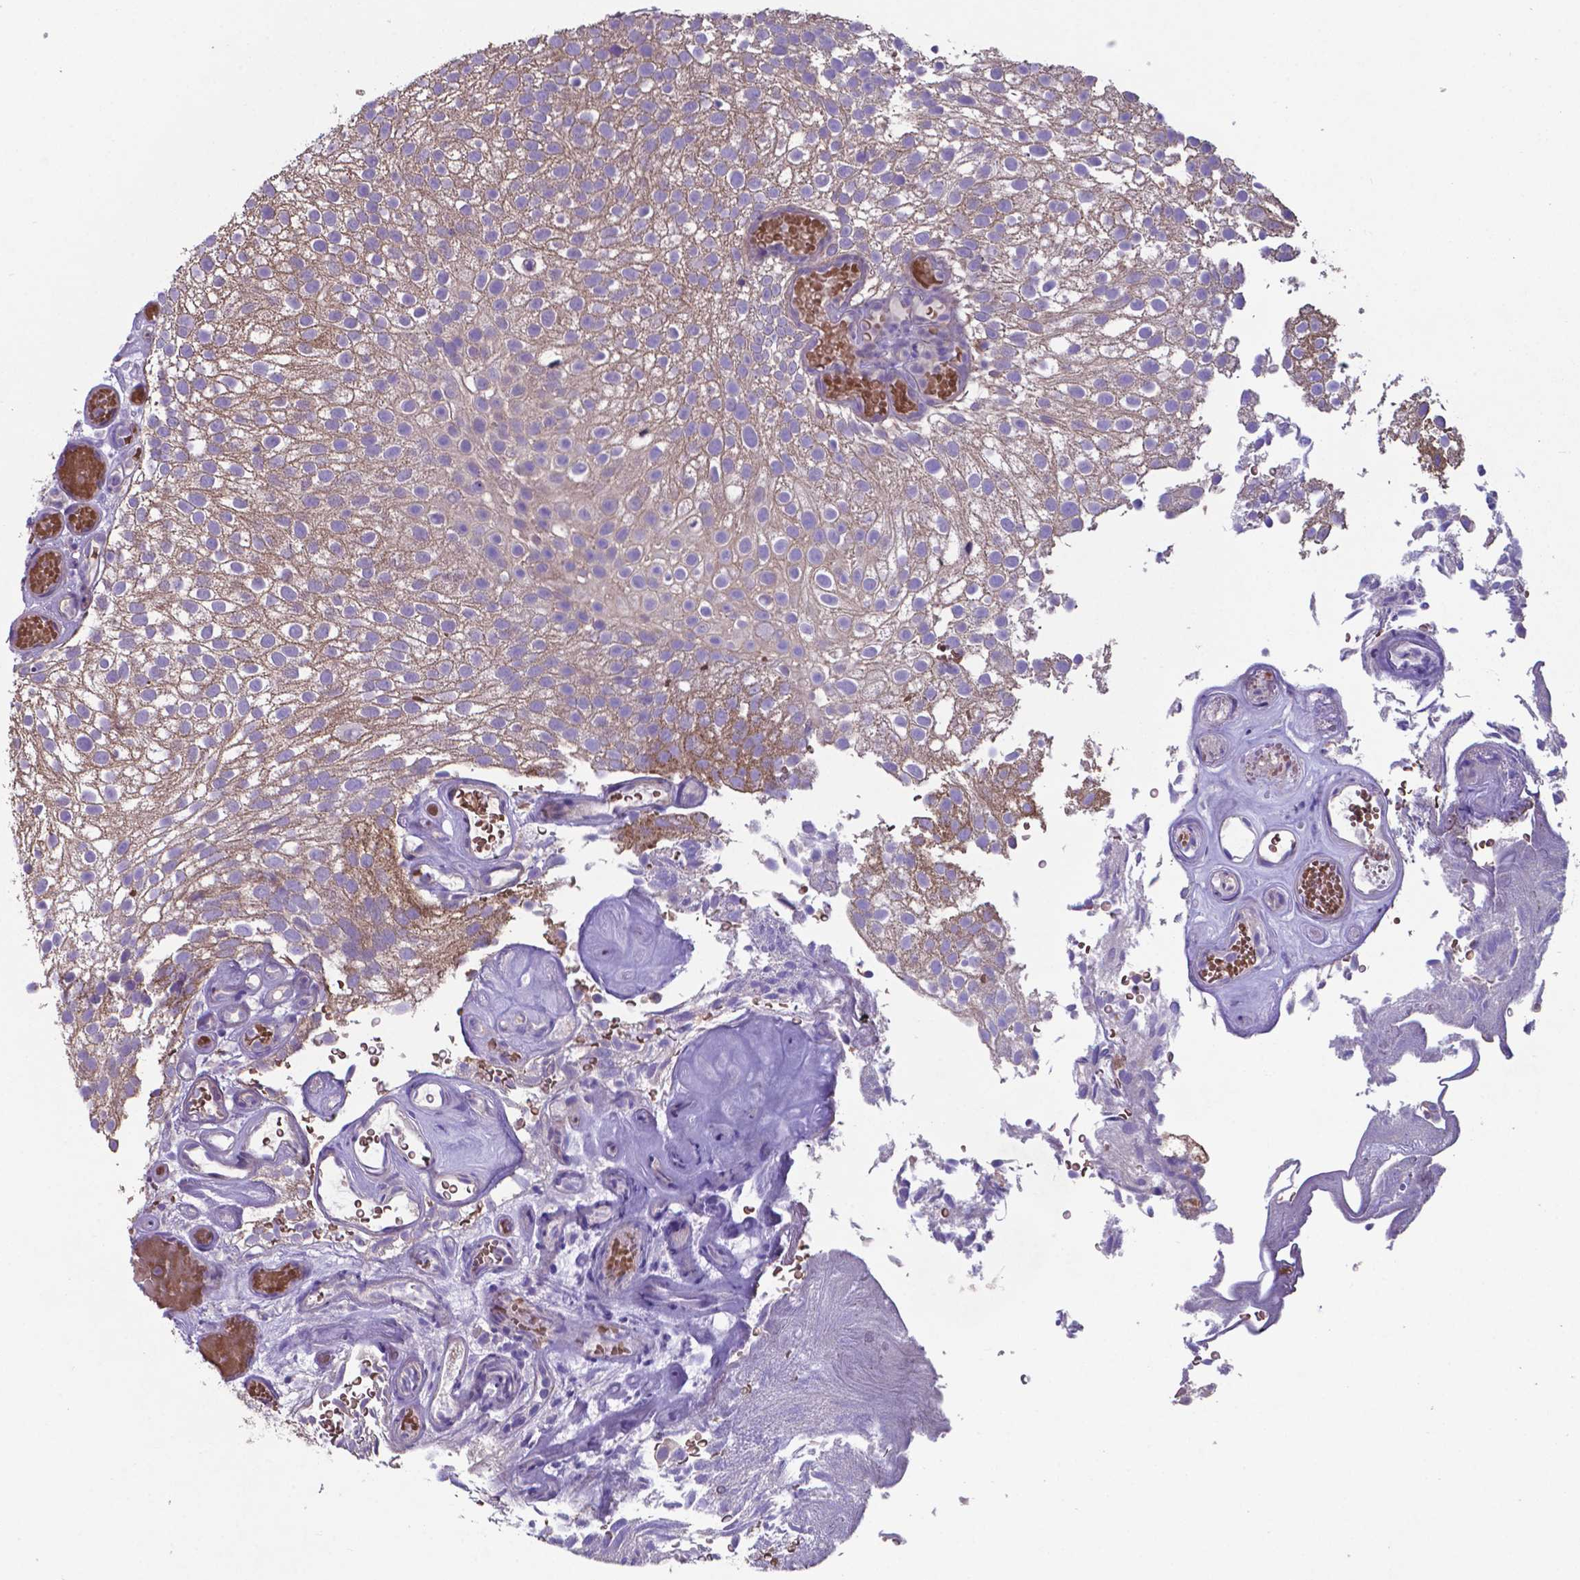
{"staining": {"intensity": "weak", "quantity": "25%-75%", "location": "cytoplasmic/membranous"}, "tissue": "urothelial cancer", "cell_type": "Tumor cells", "image_type": "cancer", "snomed": [{"axis": "morphology", "description": "Urothelial carcinoma, Low grade"}, {"axis": "topography", "description": "Urinary bladder"}], "caption": "Urothelial carcinoma (low-grade) stained with a brown dye exhibits weak cytoplasmic/membranous positive staining in about 25%-75% of tumor cells.", "gene": "TYRO3", "patient": {"sex": "male", "age": 78}}